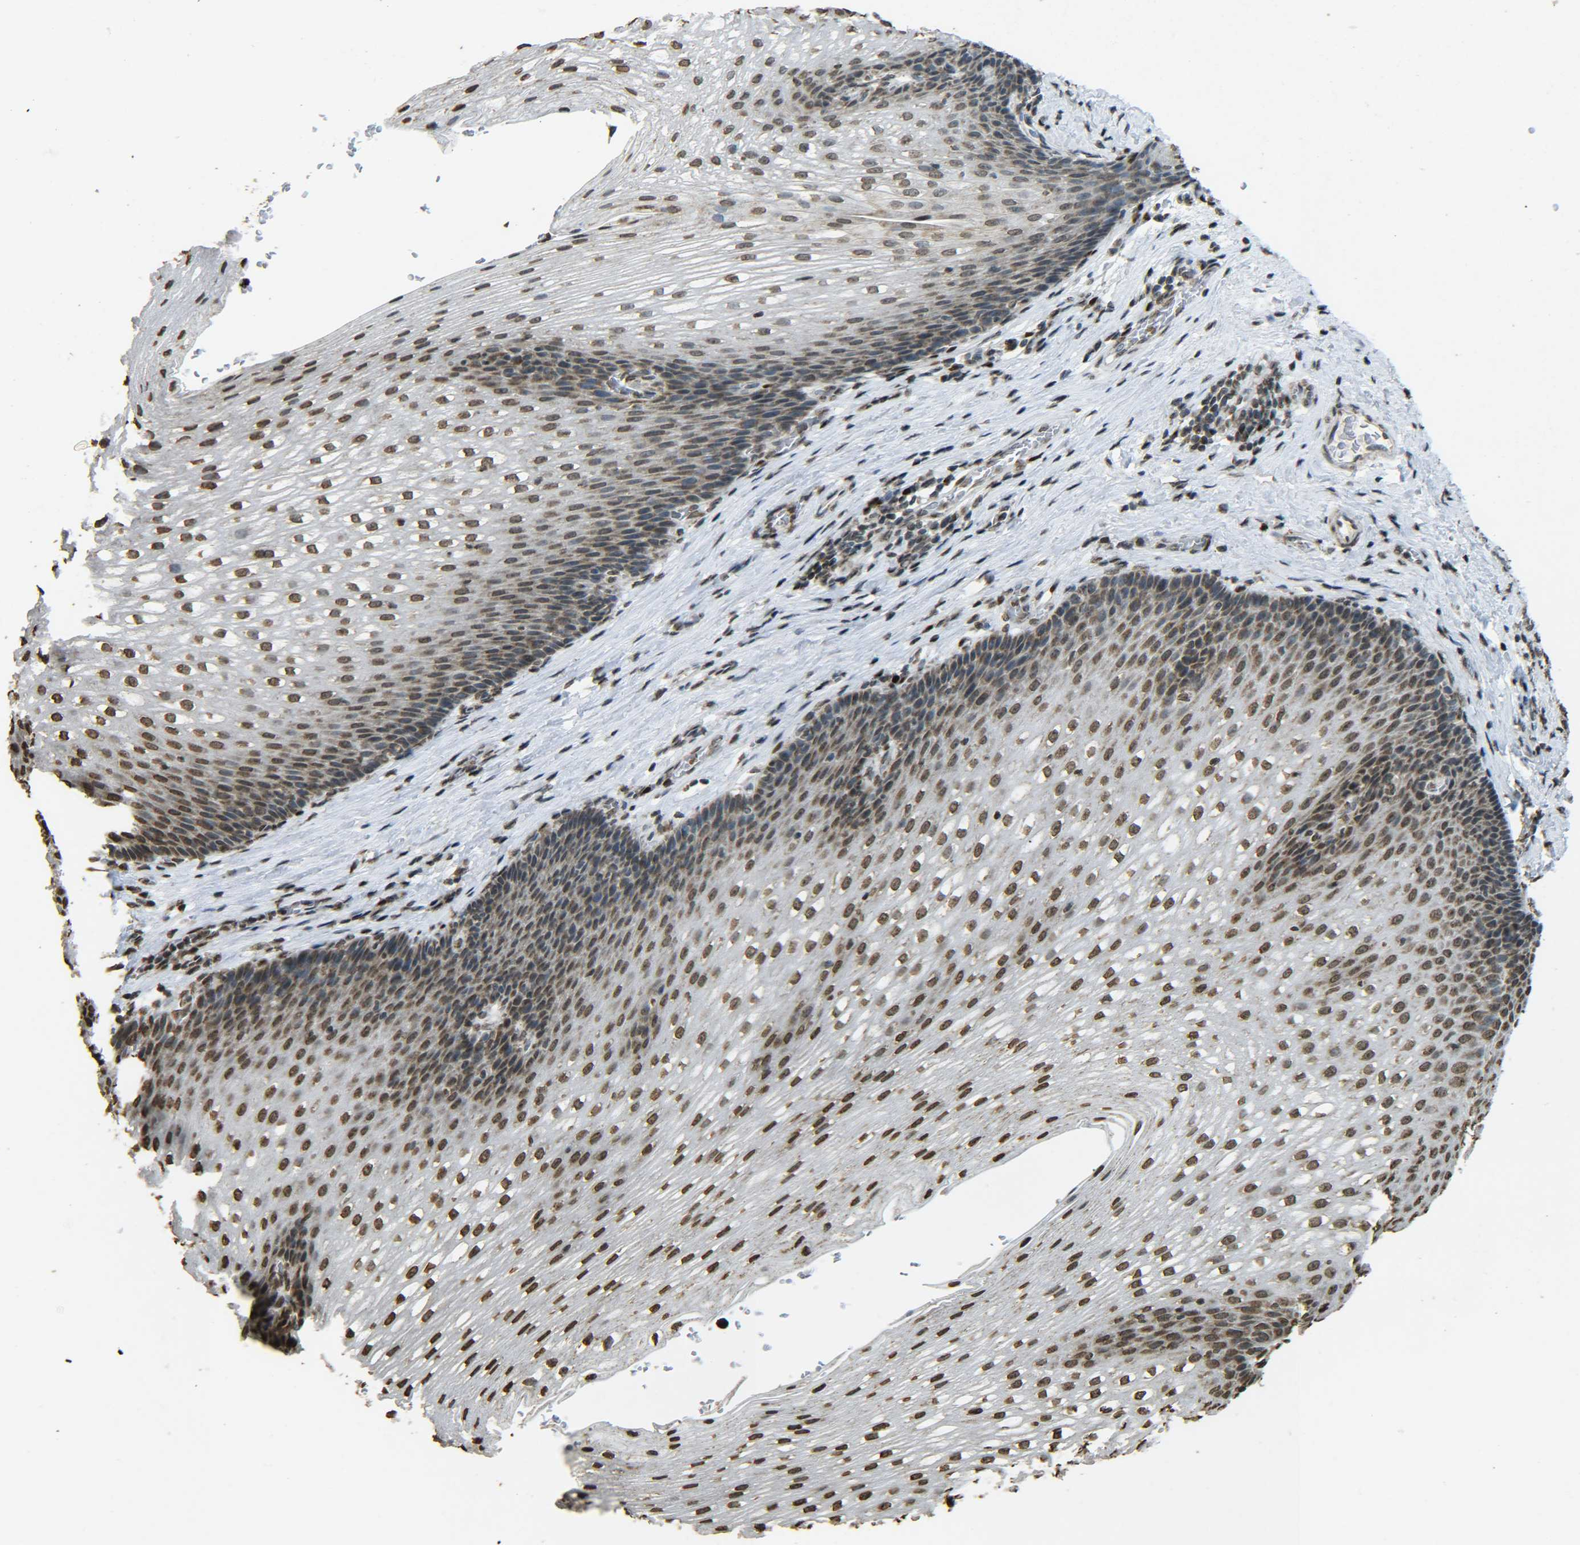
{"staining": {"intensity": "strong", "quantity": ">75%", "location": "nuclear"}, "tissue": "esophagus", "cell_type": "Squamous epithelial cells", "image_type": "normal", "snomed": [{"axis": "morphology", "description": "Normal tissue, NOS"}, {"axis": "topography", "description": "Esophagus"}], "caption": "Protein expression analysis of benign esophagus demonstrates strong nuclear expression in approximately >75% of squamous epithelial cells.", "gene": "NEUROG2", "patient": {"sex": "male", "age": 48}}